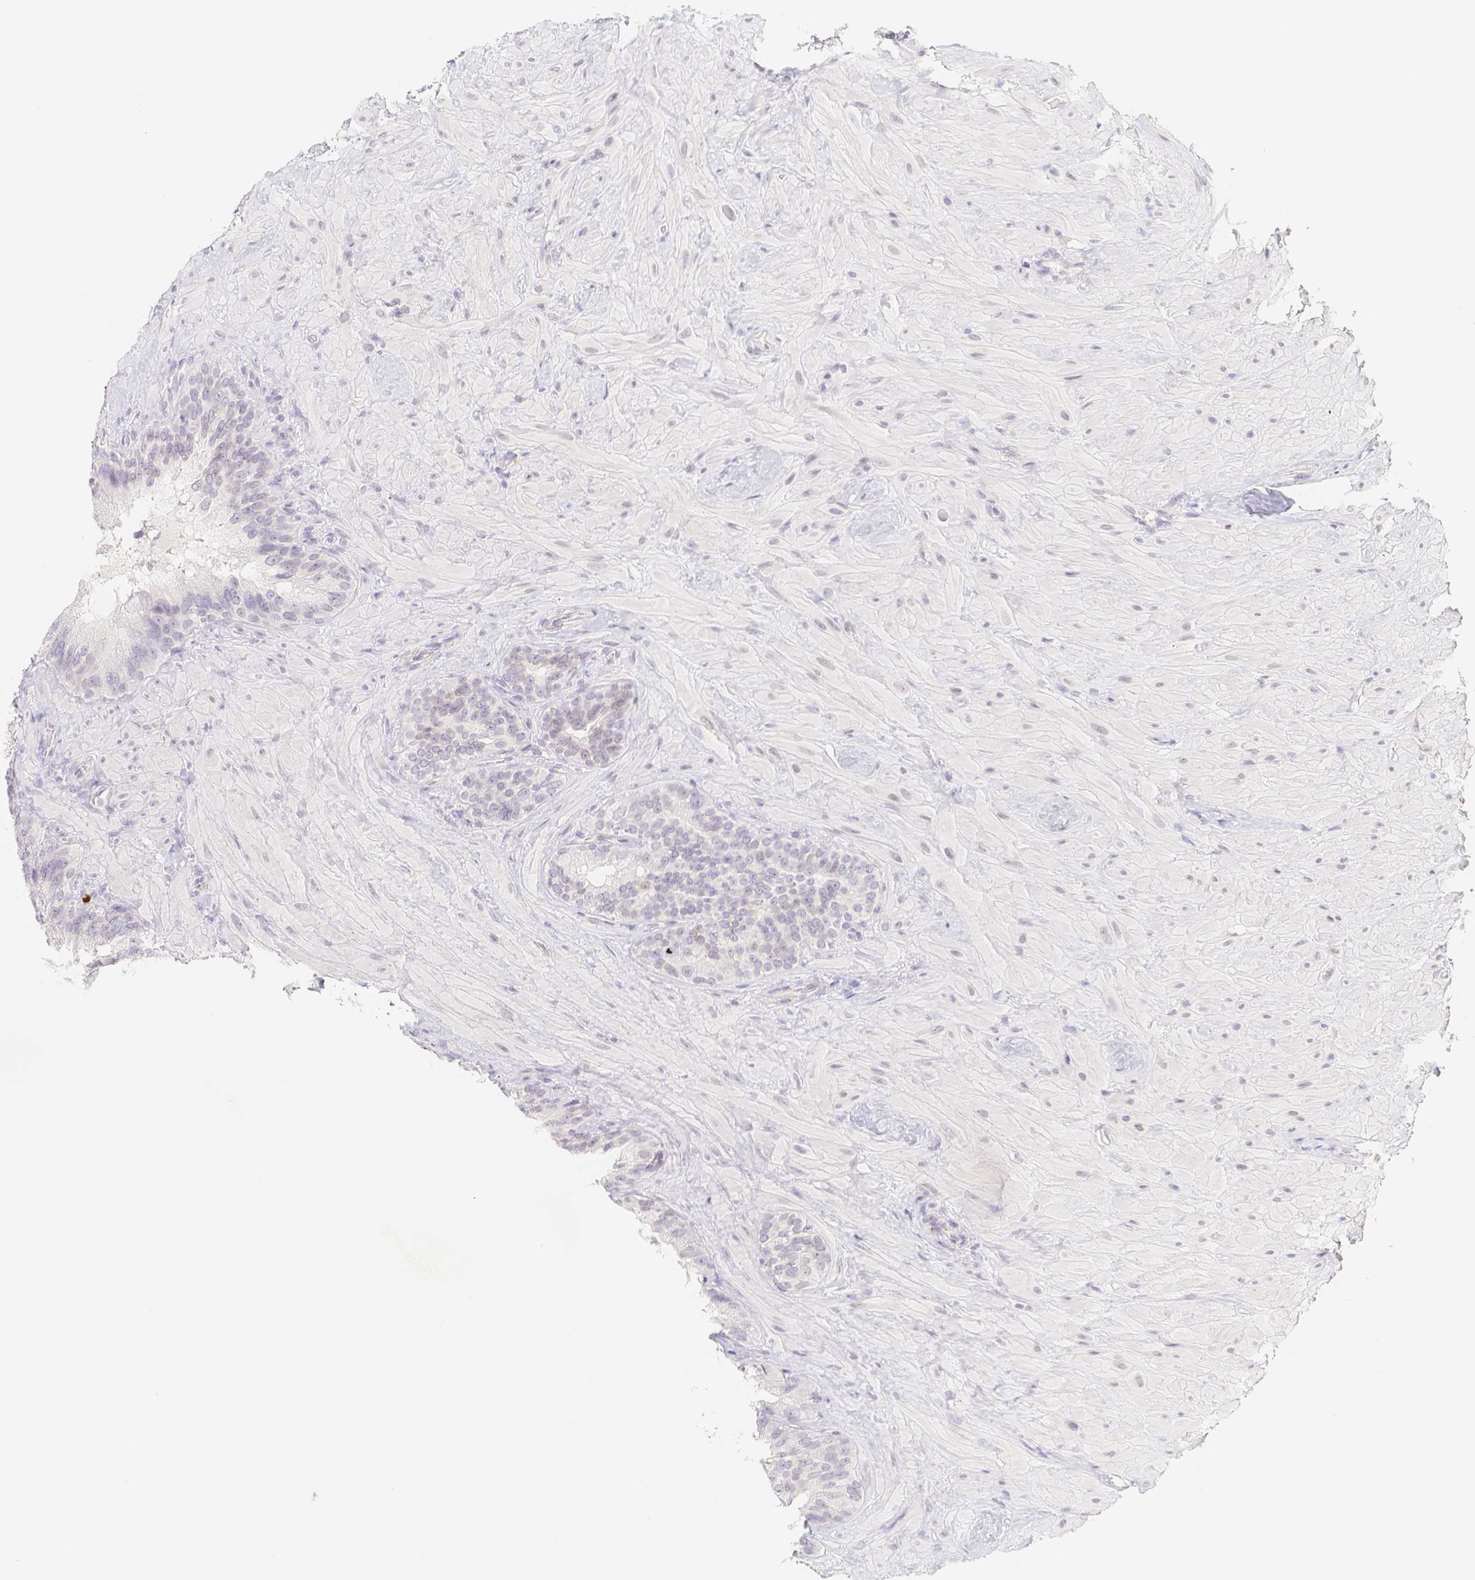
{"staining": {"intensity": "negative", "quantity": "none", "location": "none"}, "tissue": "seminal vesicle", "cell_type": "Glandular cells", "image_type": "normal", "snomed": [{"axis": "morphology", "description": "Normal tissue, NOS"}, {"axis": "topography", "description": "Seminal veicle"}], "caption": "Immunohistochemistry micrograph of benign seminal vesicle: human seminal vesicle stained with DAB (3,3'-diaminobenzidine) reveals no significant protein positivity in glandular cells.", "gene": "PADI4", "patient": {"sex": "male", "age": 68}}